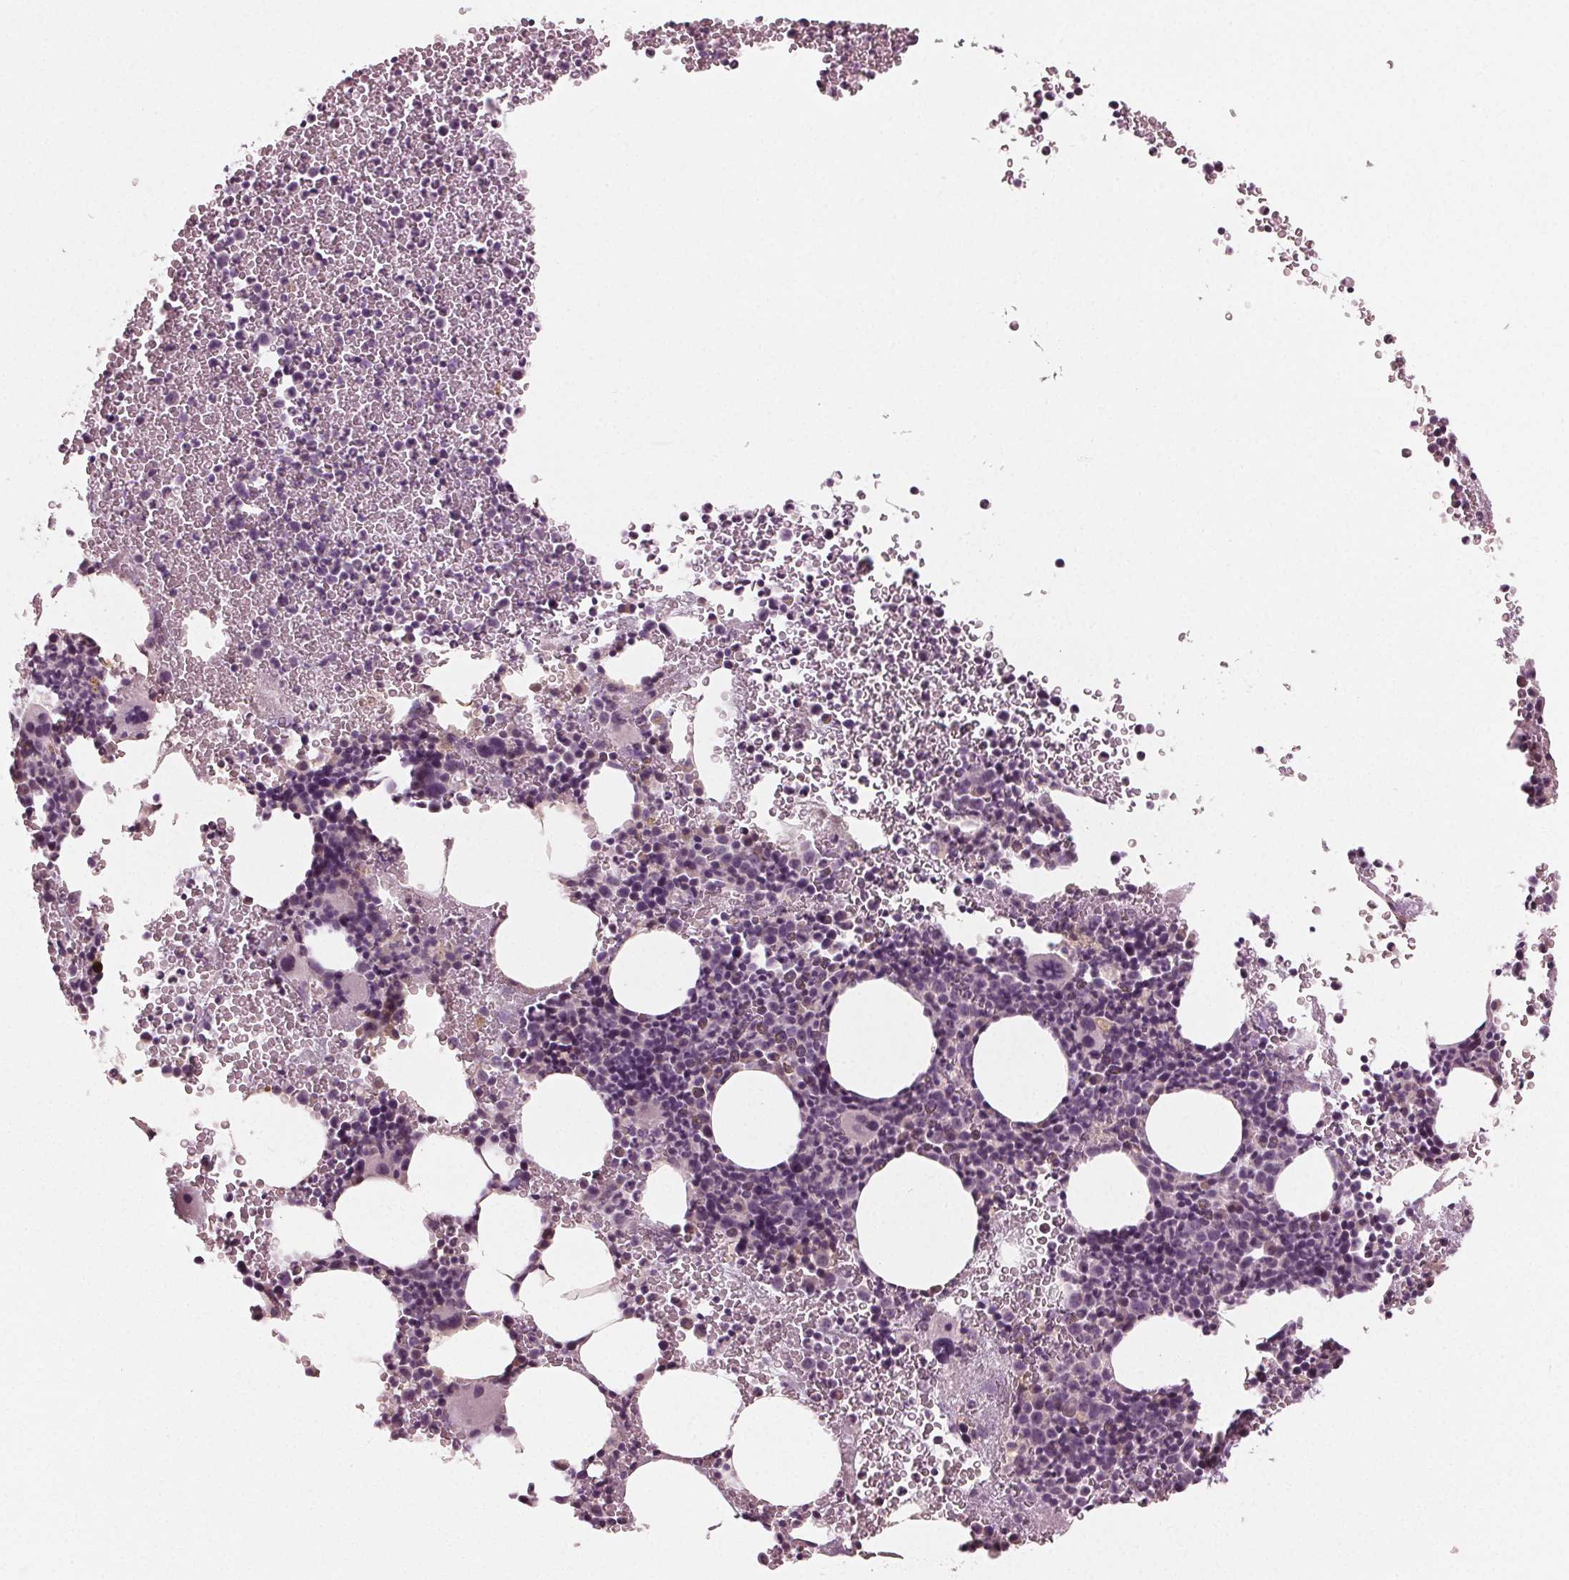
{"staining": {"intensity": "negative", "quantity": "none", "location": "none"}, "tissue": "bone marrow", "cell_type": "Hematopoietic cells", "image_type": "normal", "snomed": [{"axis": "morphology", "description": "Normal tissue, NOS"}, {"axis": "topography", "description": "Bone marrow"}], "caption": "Immunohistochemistry micrograph of benign bone marrow stained for a protein (brown), which reveals no positivity in hematopoietic cells. (DAB (3,3'-diaminobenzidine) IHC with hematoxylin counter stain).", "gene": "PRAP1", "patient": {"sex": "female", "age": 56}}